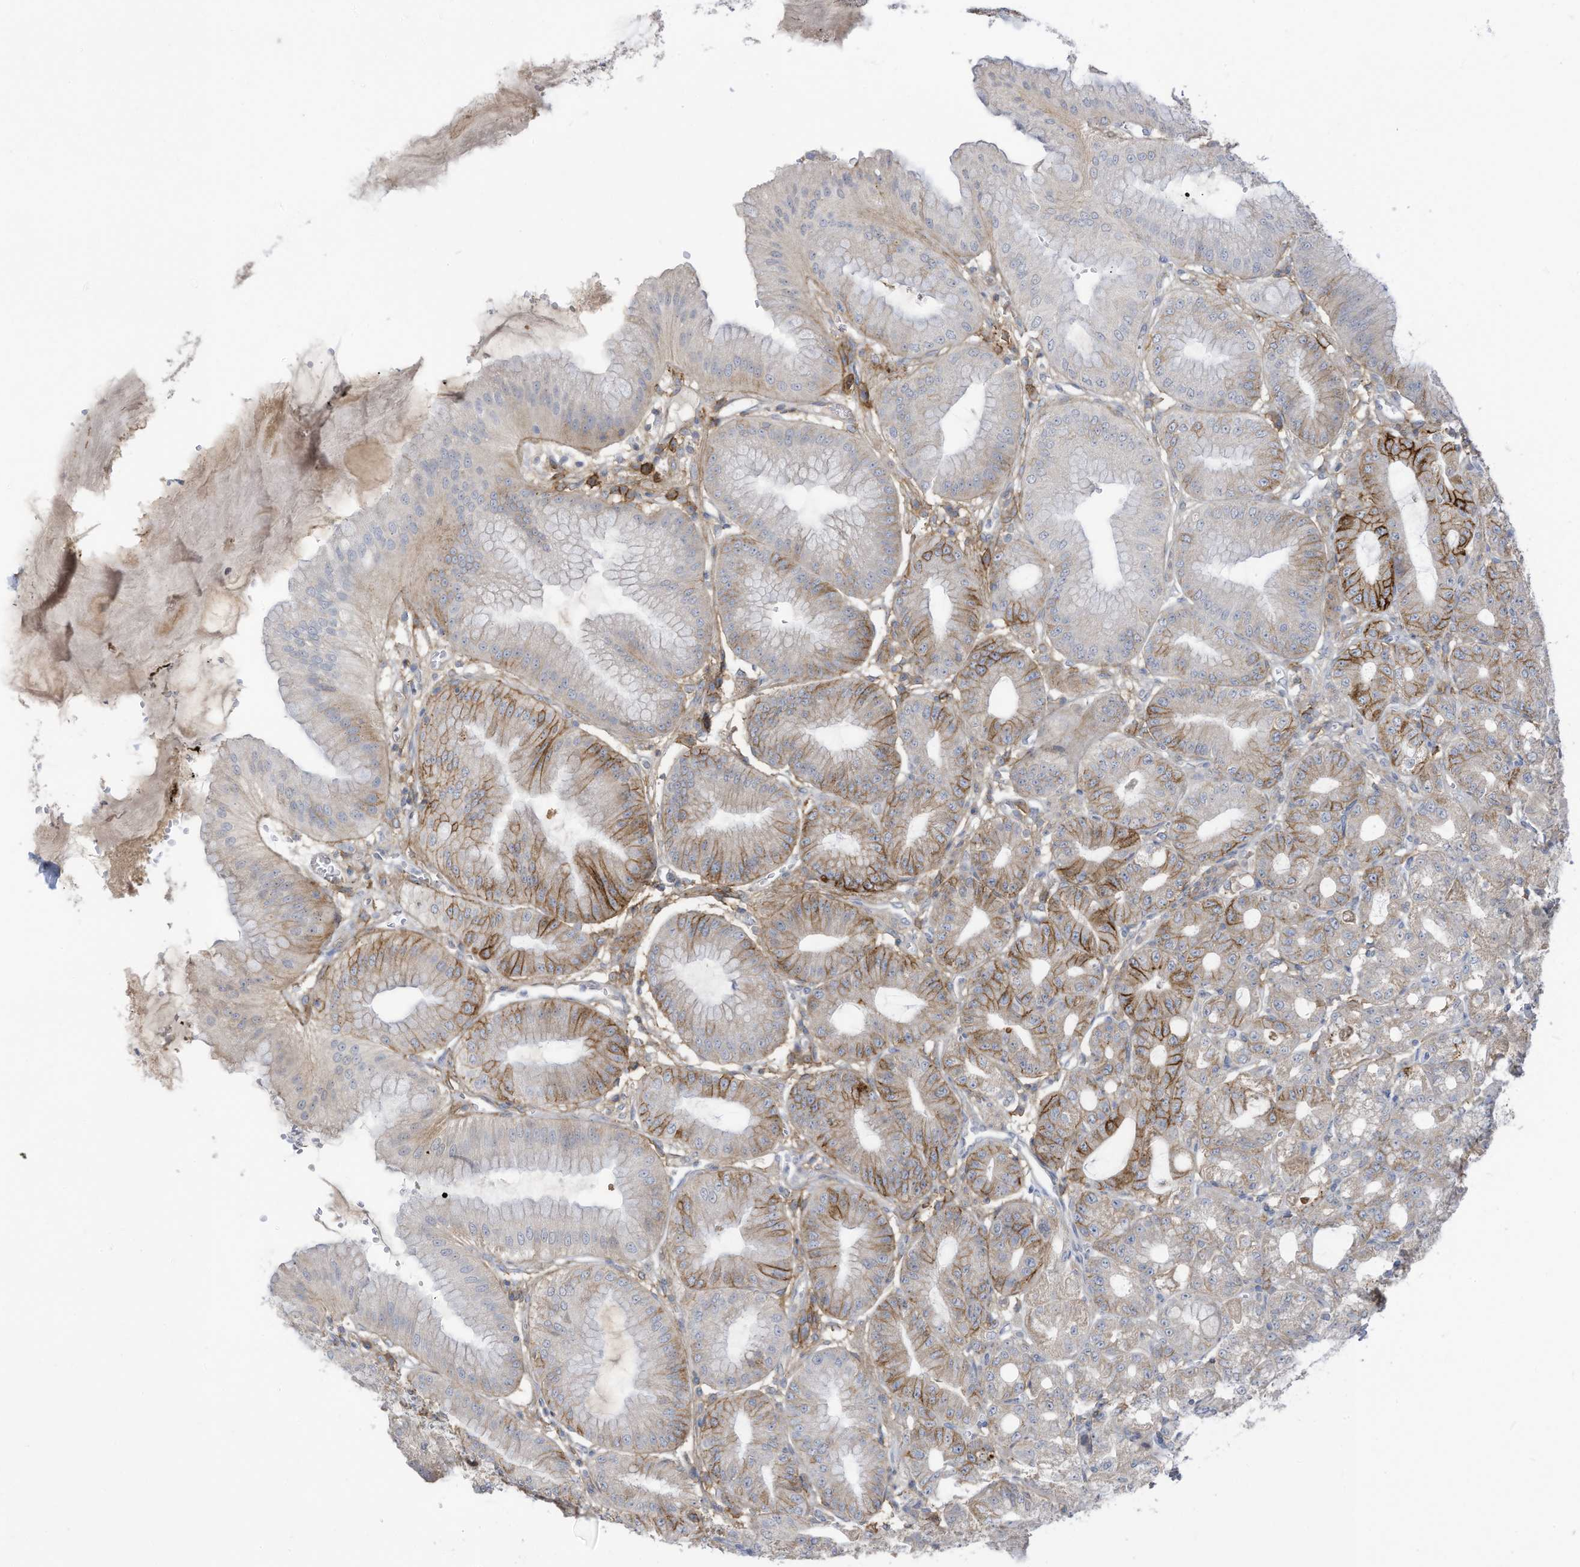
{"staining": {"intensity": "moderate", "quantity": "25%-75%", "location": "cytoplasmic/membranous"}, "tissue": "stomach", "cell_type": "Glandular cells", "image_type": "normal", "snomed": [{"axis": "morphology", "description": "Normal tissue, NOS"}, {"axis": "topography", "description": "Stomach, lower"}], "caption": "Immunohistochemical staining of benign stomach reveals 25%-75% levels of moderate cytoplasmic/membranous protein positivity in about 25%-75% of glandular cells.", "gene": "SLC1A5", "patient": {"sex": "male", "age": 71}}